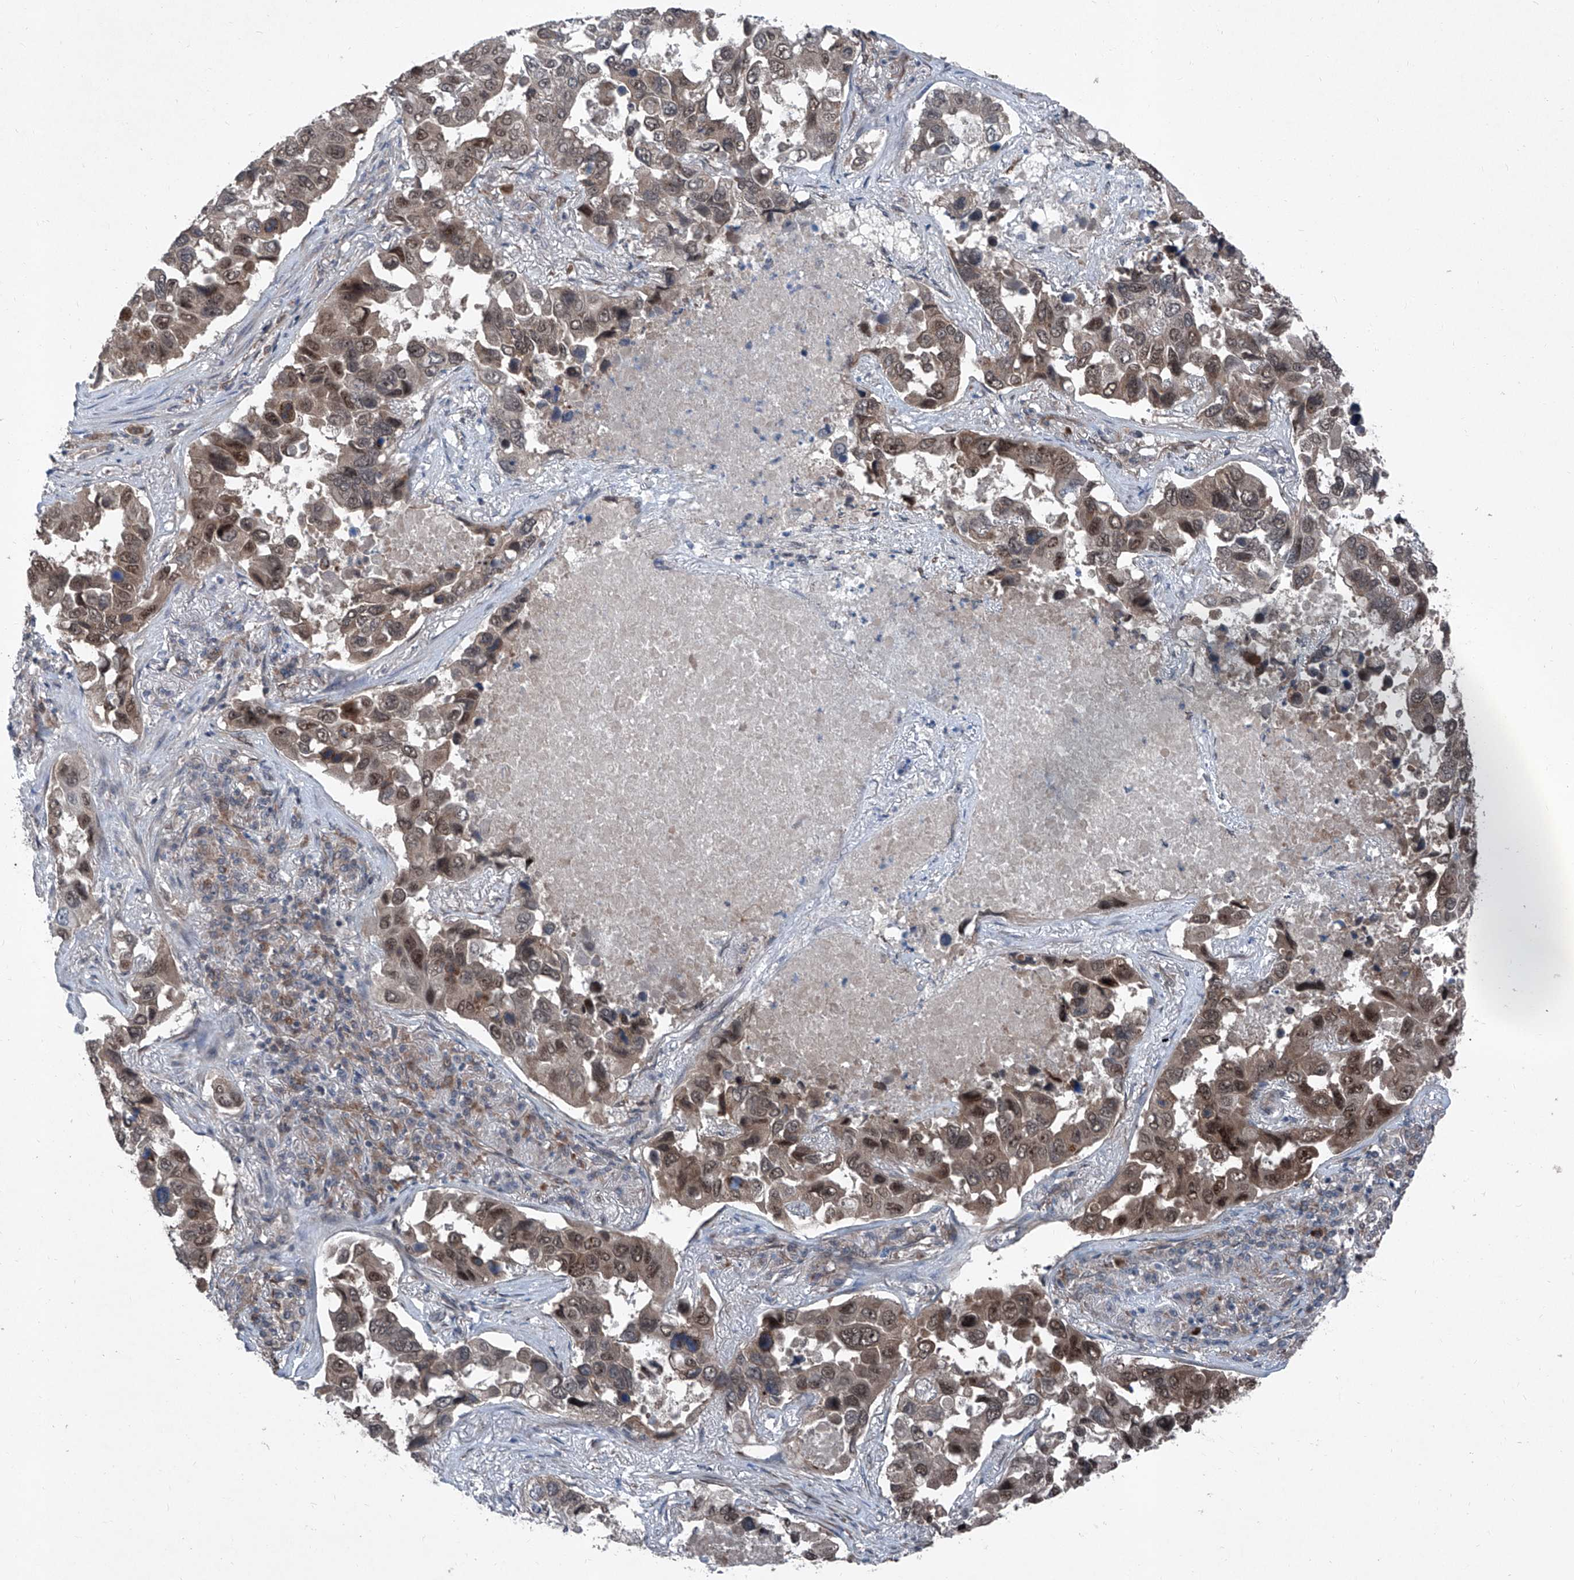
{"staining": {"intensity": "moderate", "quantity": ">75%", "location": "cytoplasmic/membranous,nuclear"}, "tissue": "lung cancer", "cell_type": "Tumor cells", "image_type": "cancer", "snomed": [{"axis": "morphology", "description": "Adenocarcinoma, NOS"}, {"axis": "topography", "description": "Lung"}], "caption": "About >75% of tumor cells in human lung cancer reveal moderate cytoplasmic/membranous and nuclear protein staining as visualized by brown immunohistochemical staining.", "gene": "COA7", "patient": {"sex": "male", "age": 64}}